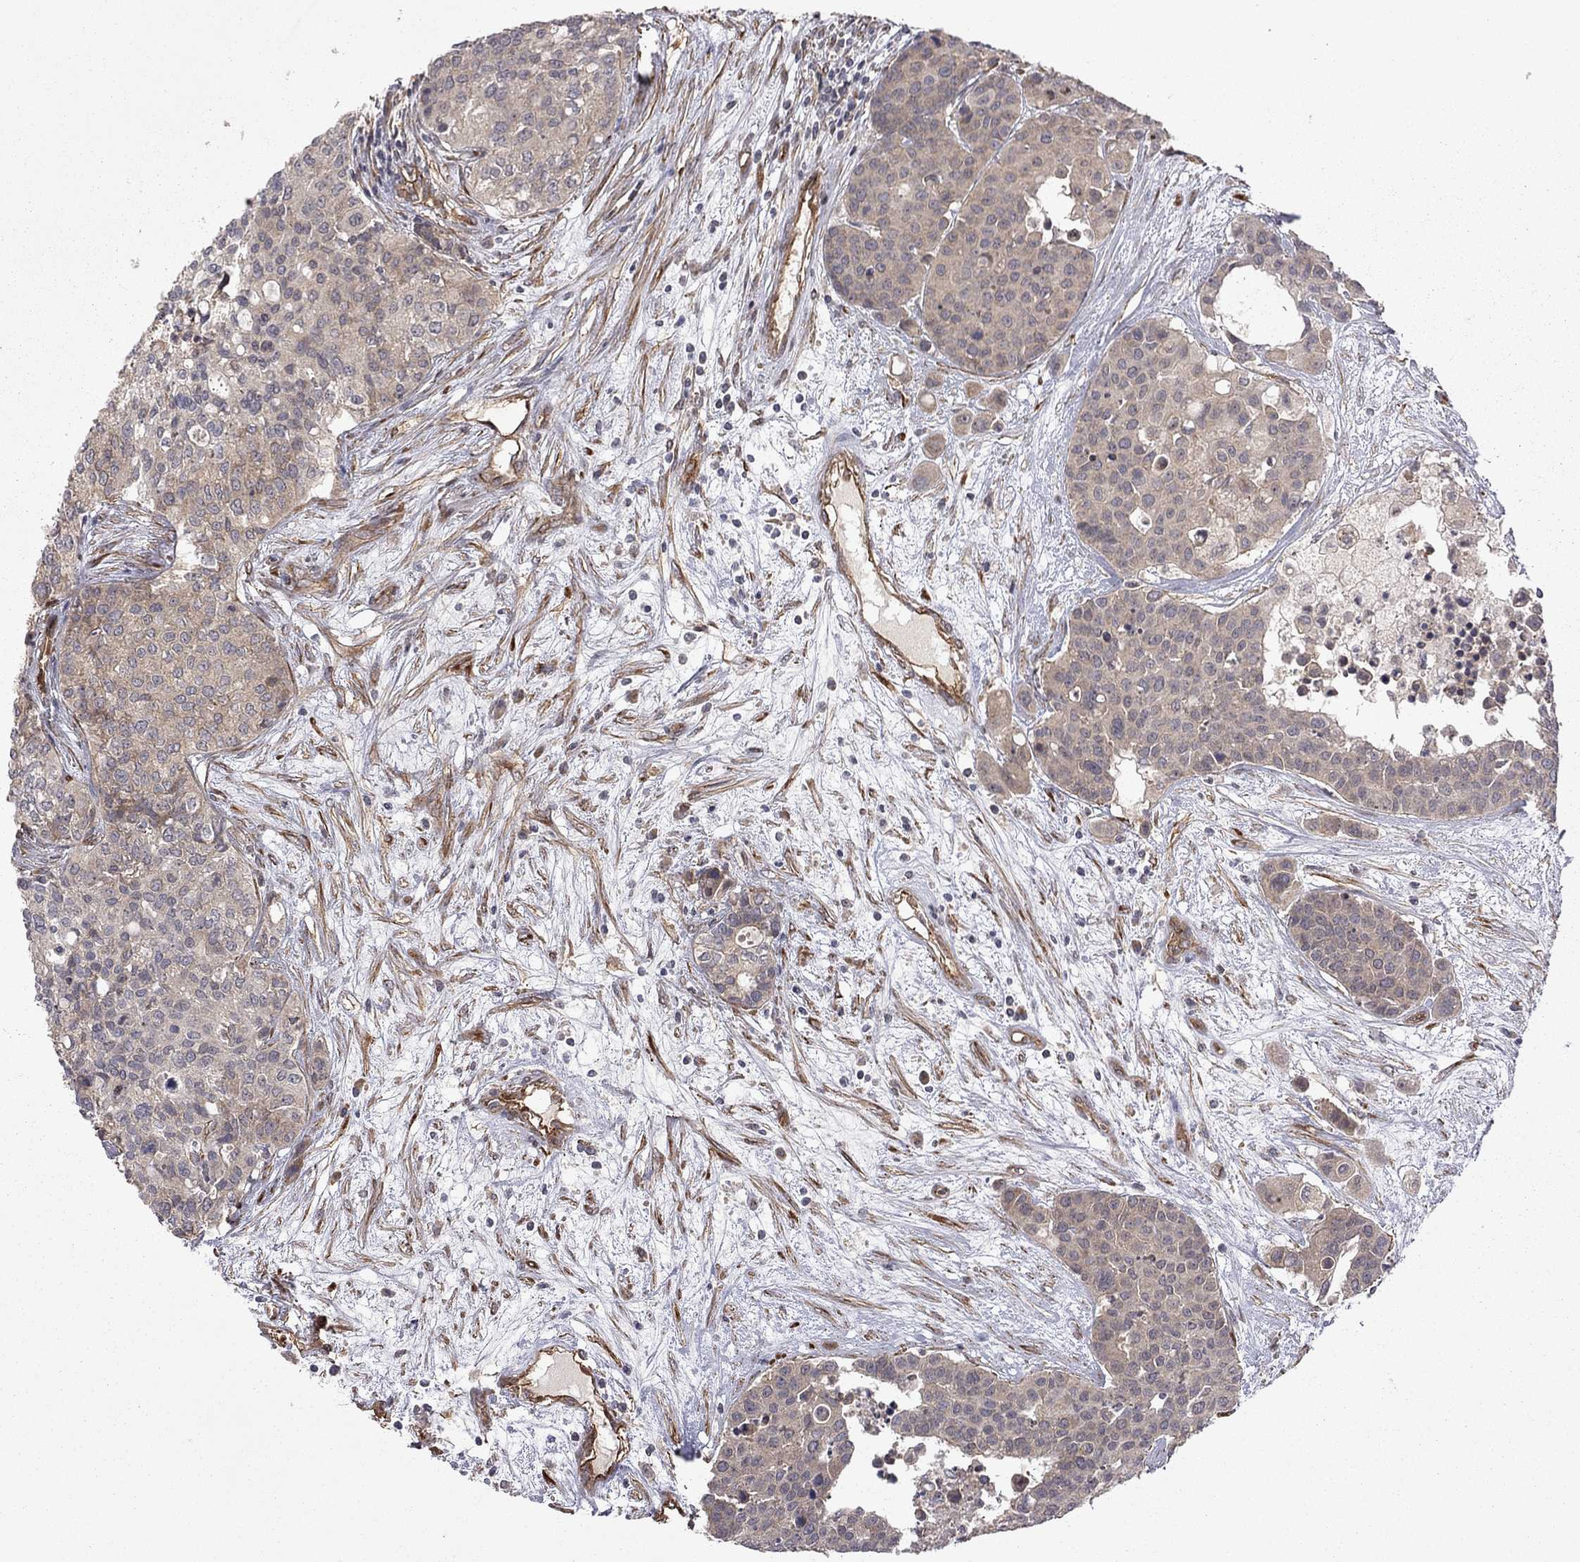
{"staining": {"intensity": "weak", "quantity": ">75%", "location": "cytoplasmic/membranous"}, "tissue": "carcinoid", "cell_type": "Tumor cells", "image_type": "cancer", "snomed": [{"axis": "morphology", "description": "Carcinoid, malignant, NOS"}, {"axis": "topography", "description": "Colon"}], "caption": "Immunohistochemistry of carcinoid exhibits low levels of weak cytoplasmic/membranous staining in about >75% of tumor cells.", "gene": "EXOC3L2", "patient": {"sex": "male", "age": 81}}